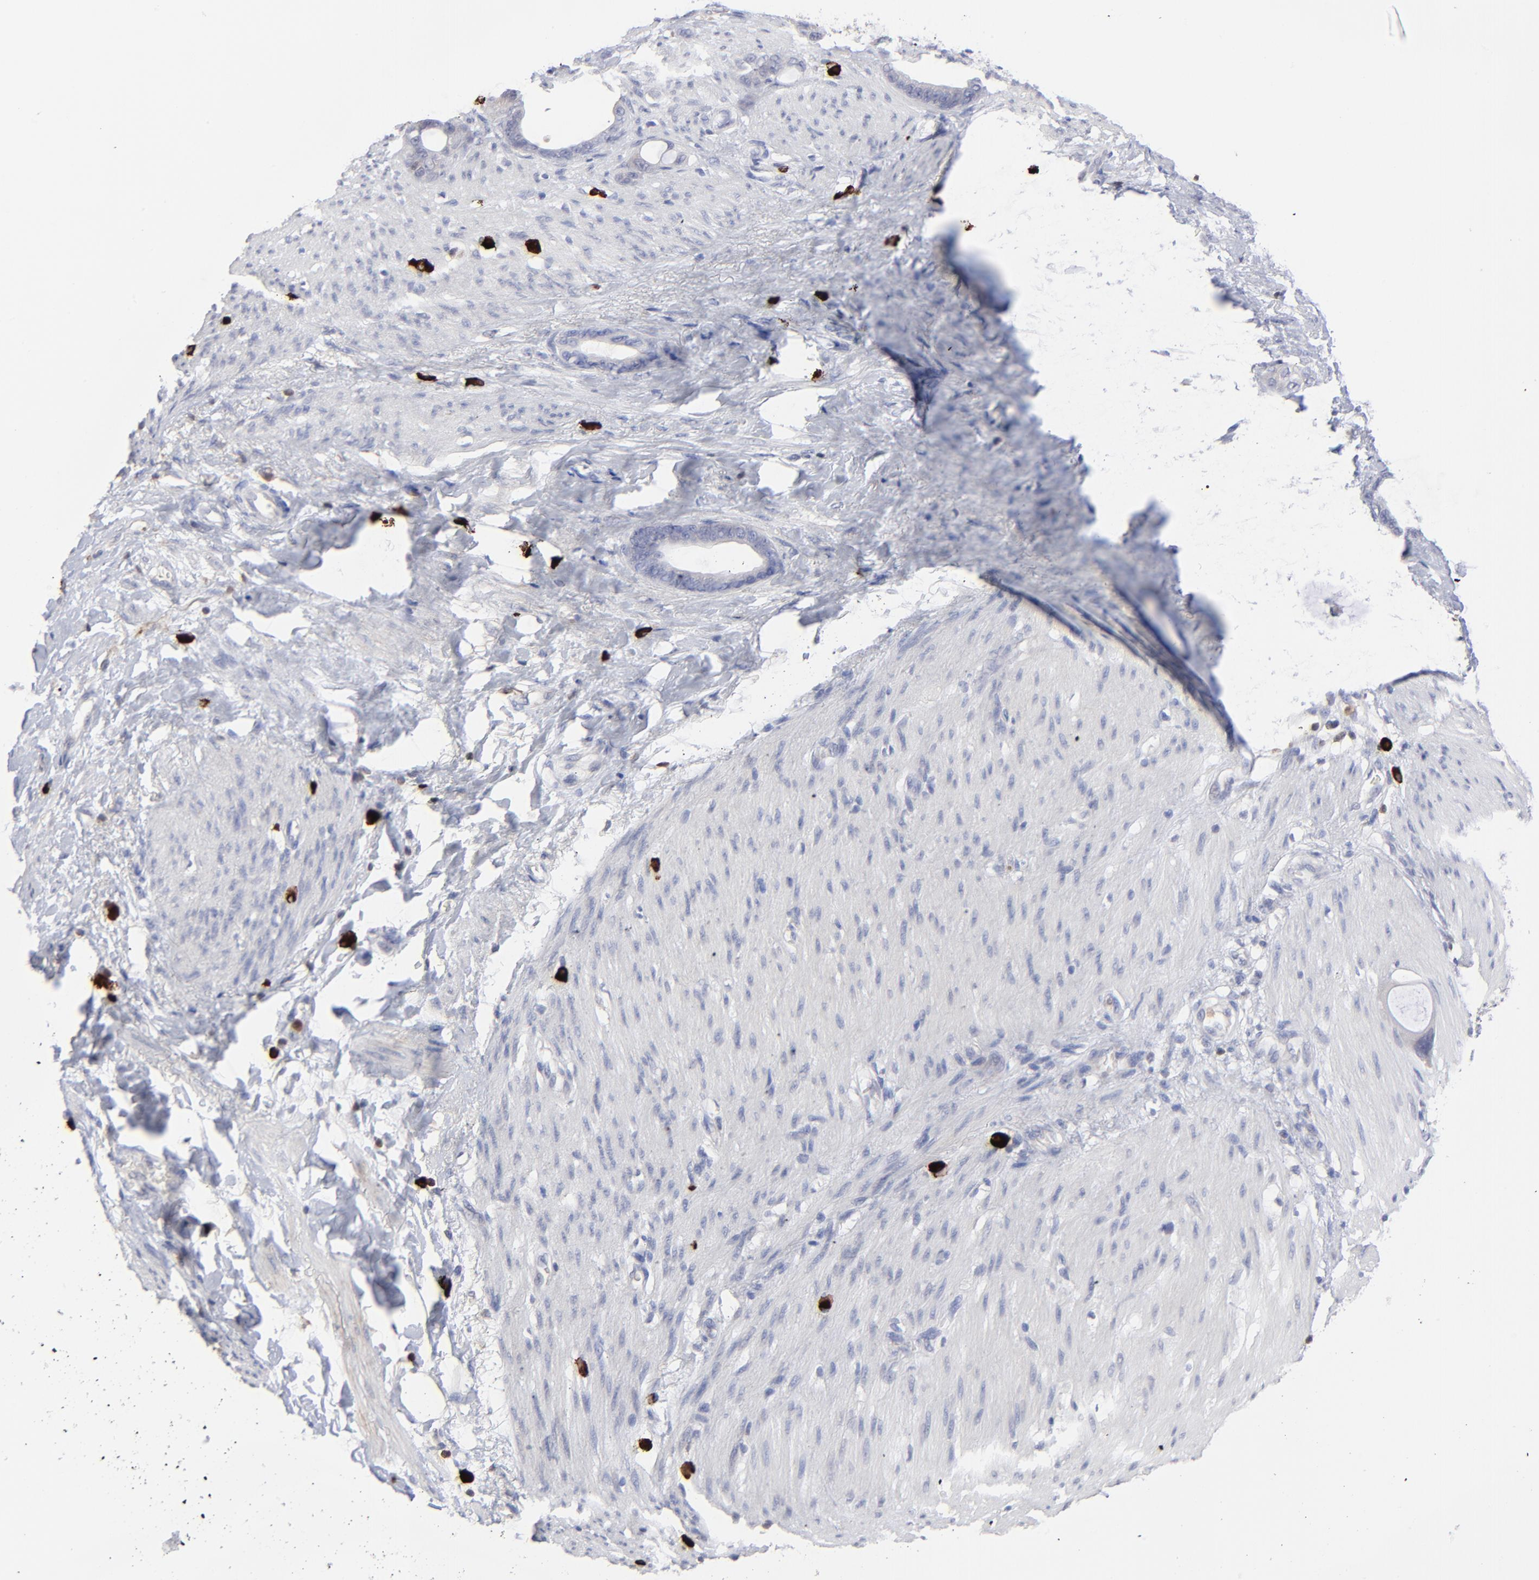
{"staining": {"intensity": "negative", "quantity": "none", "location": "none"}, "tissue": "stomach cancer", "cell_type": "Tumor cells", "image_type": "cancer", "snomed": [{"axis": "morphology", "description": "Adenocarcinoma, NOS"}, {"axis": "topography", "description": "Stomach"}], "caption": "Immunohistochemical staining of human stomach cancer (adenocarcinoma) demonstrates no significant expression in tumor cells.", "gene": "TBXT", "patient": {"sex": "female", "age": 75}}